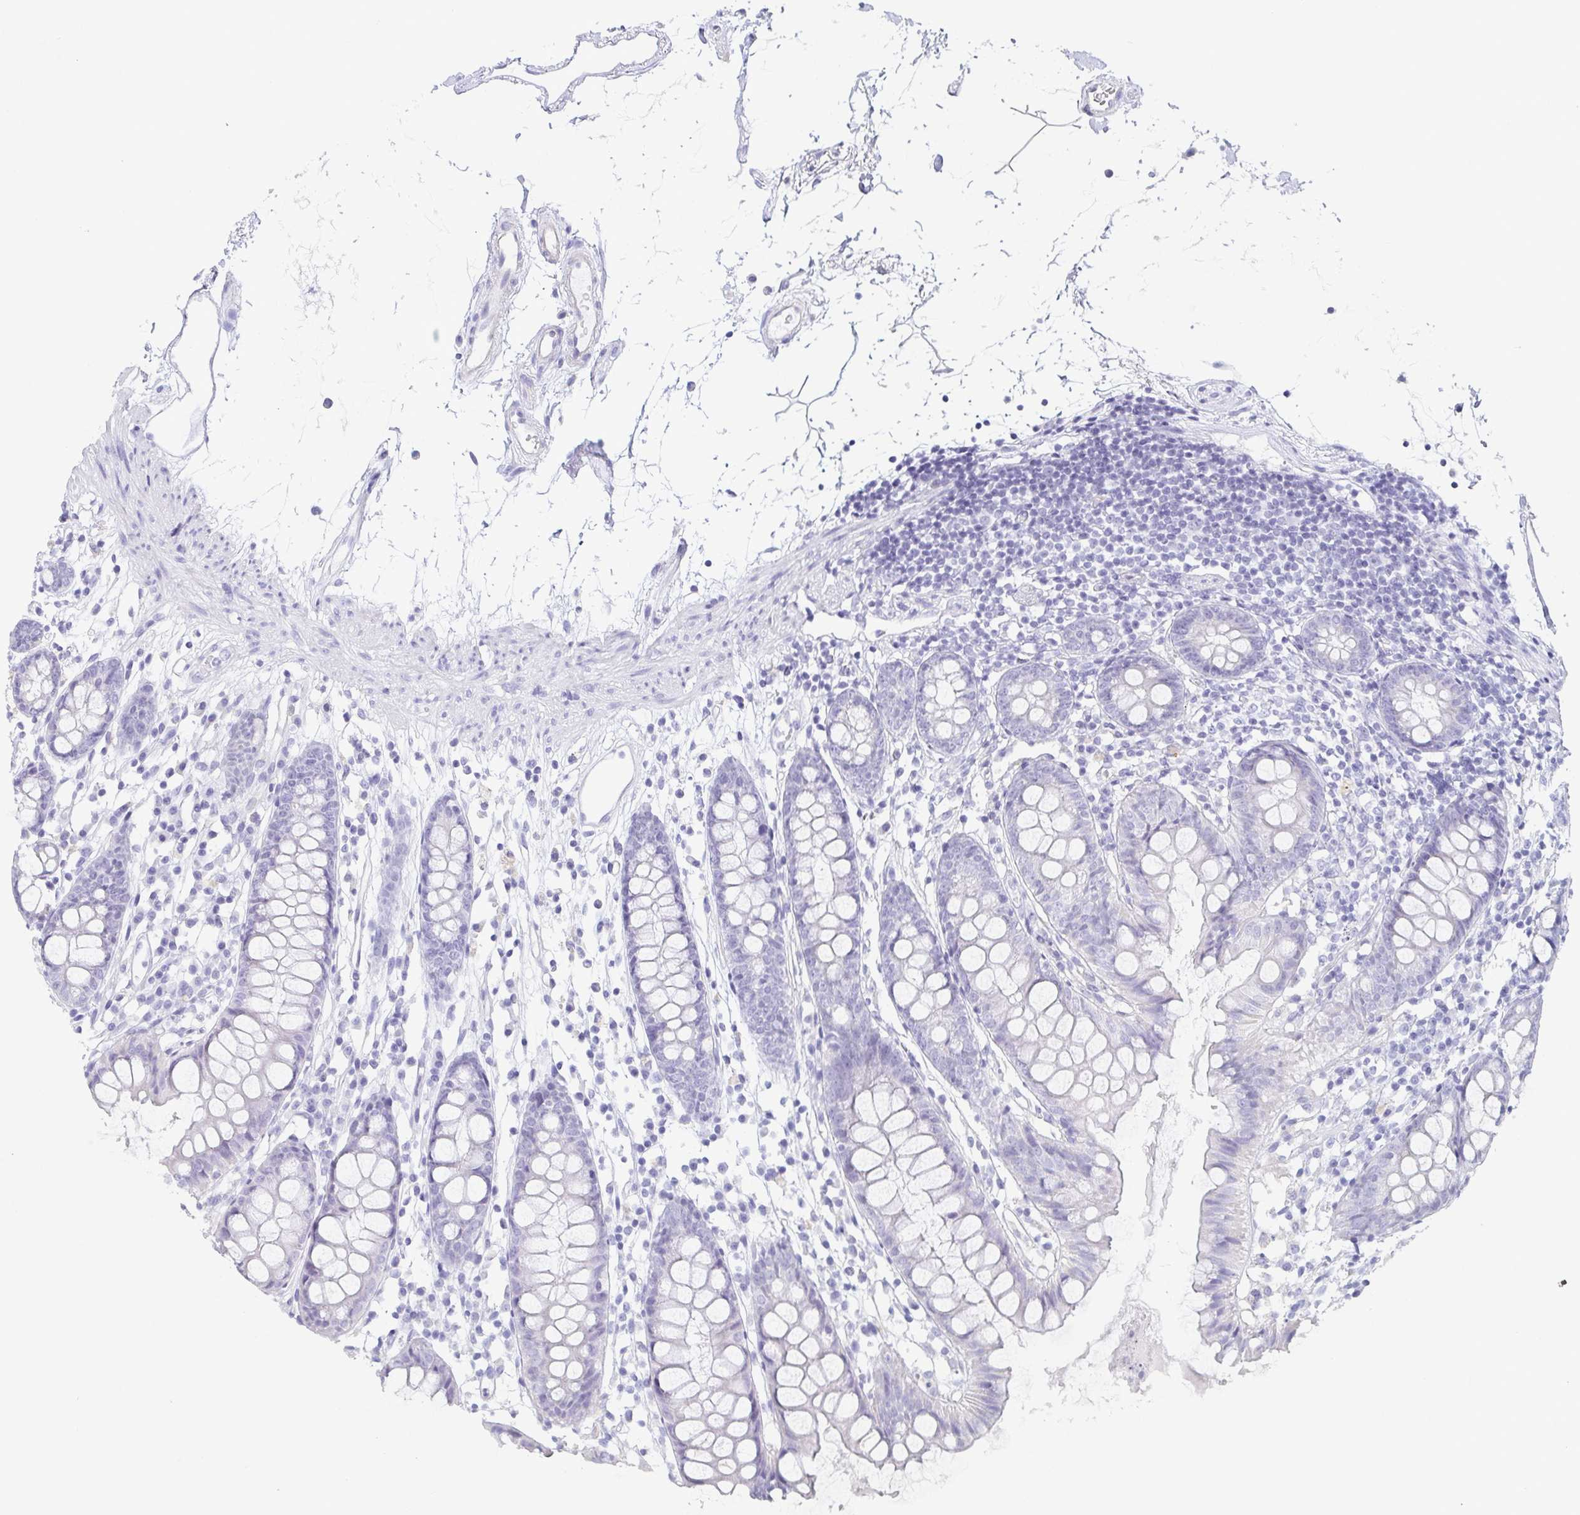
{"staining": {"intensity": "negative", "quantity": "none", "location": "none"}, "tissue": "colon", "cell_type": "Endothelial cells", "image_type": "normal", "snomed": [{"axis": "morphology", "description": "Normal tissue, NOS"}, {"axis": "topography", "description": "Colon"}], "caption": "DAB immunohistochemical staining of benign human colon displays no significant expression in endothelial cells.", "gene": "PRR27", "patient": {"sex": "female", "age": 84}}